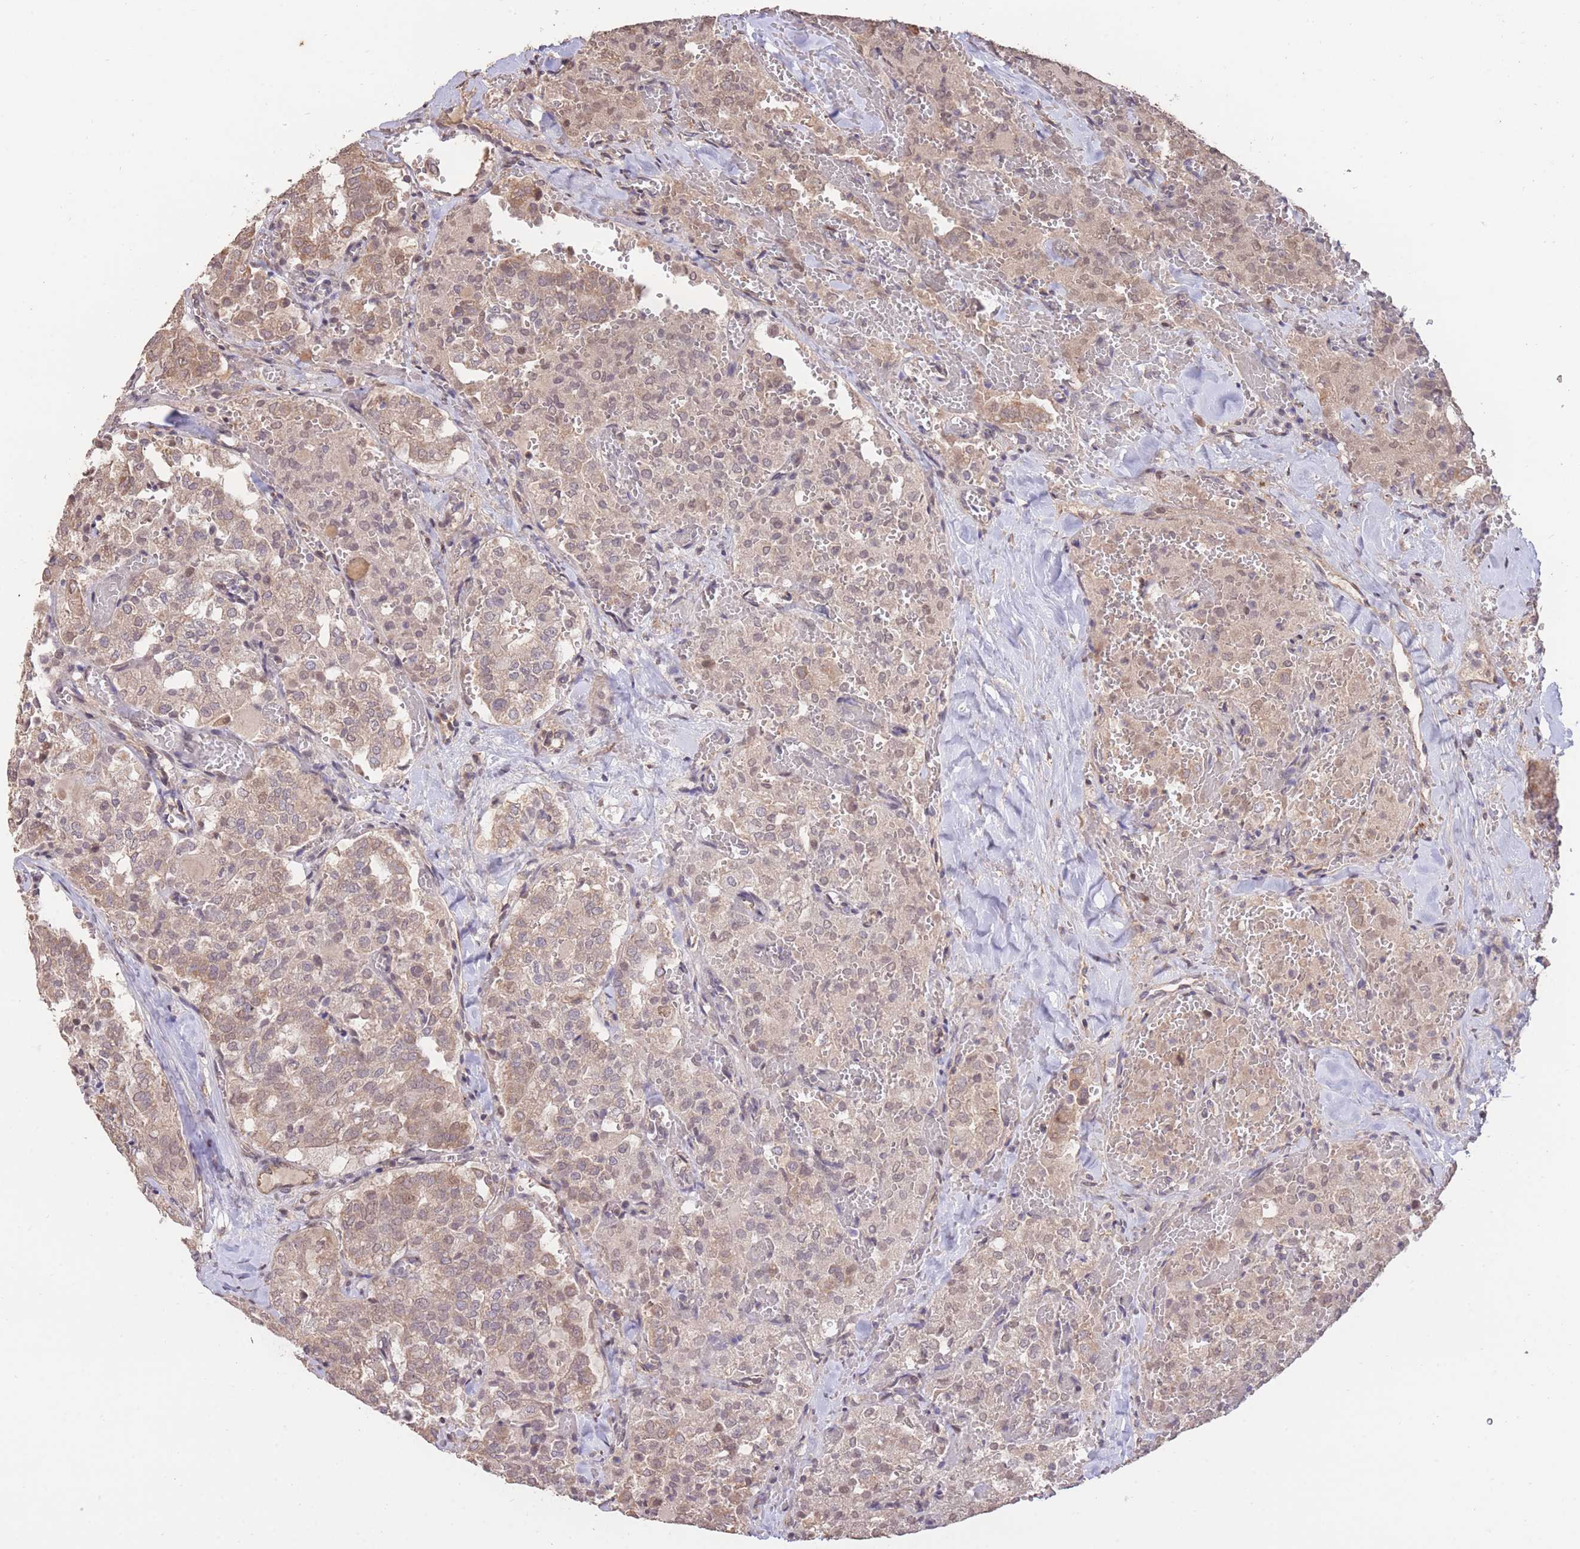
{"staining": {"intensity": "weak", "quantity": ">75%", "location": "cytoplasmic/membranous,nuclear"}, "tissue": "thyroid cancer", "cell_type": "Tumor cells", "image_type": "cancer", "snomed": [{"axis": "morphology", "description": "Follicular adenoma carcinoma, NOS"}, {"axis": "topography", "description": "Thyroid gland"}], "caption": "High-power microscopy captured an IHC histopathology image of thyroid cancer (follicular adenoma carcinoma), revealing weak cytoplasmic/membranous and nuclear staining in about >75% of tumor cells.", "gene": "RGS14", "patient": {"sex": "male", "age": 75}}